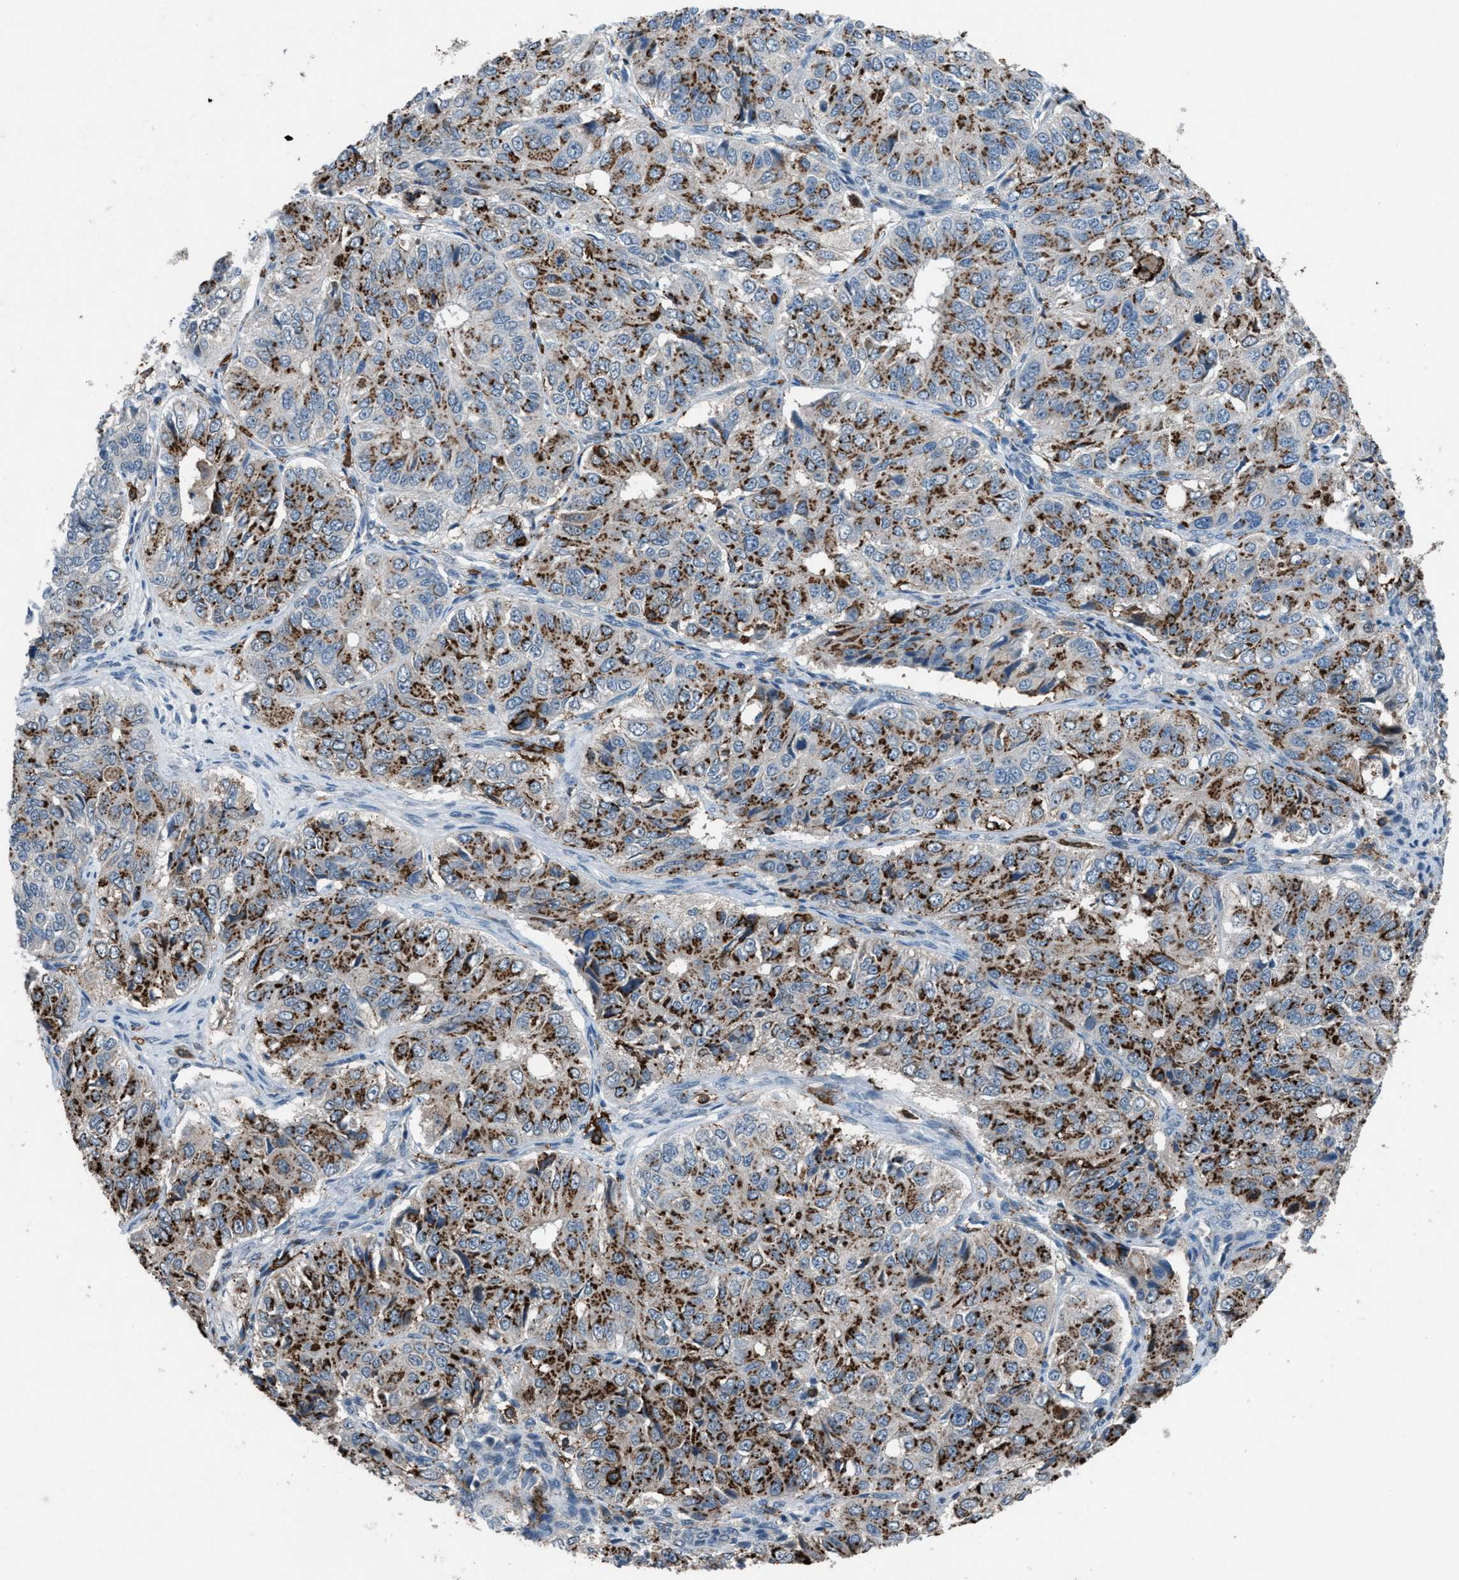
{"staining": {"intensity": "moderate", "quantity": ">75%", "location": "cytoplasmic/membranous"}, "tissue": "ovarian cancer", "cell_type": "Tumor cells", "image_type": "cancer", "snomed": [{"axis": "morphology", "description": "Carcinoma, endometroid"}, {"axis": "topography", "description": "Ovary"}], "caption": "Ovarian endometroid carcinoma tissue shows moderate cytoplasmic/membranous staining in about >75% of tumor cells, visualized by immunohistochemistry. The protein of interest is stained brown, and the nuclei are stained in blue (DAB (3,3'-diaminobenzidine) IHC with brightfield microscopy, high magnification).", "gene": "FCER1G", "patient": {"sex": "female", "age": 51}}